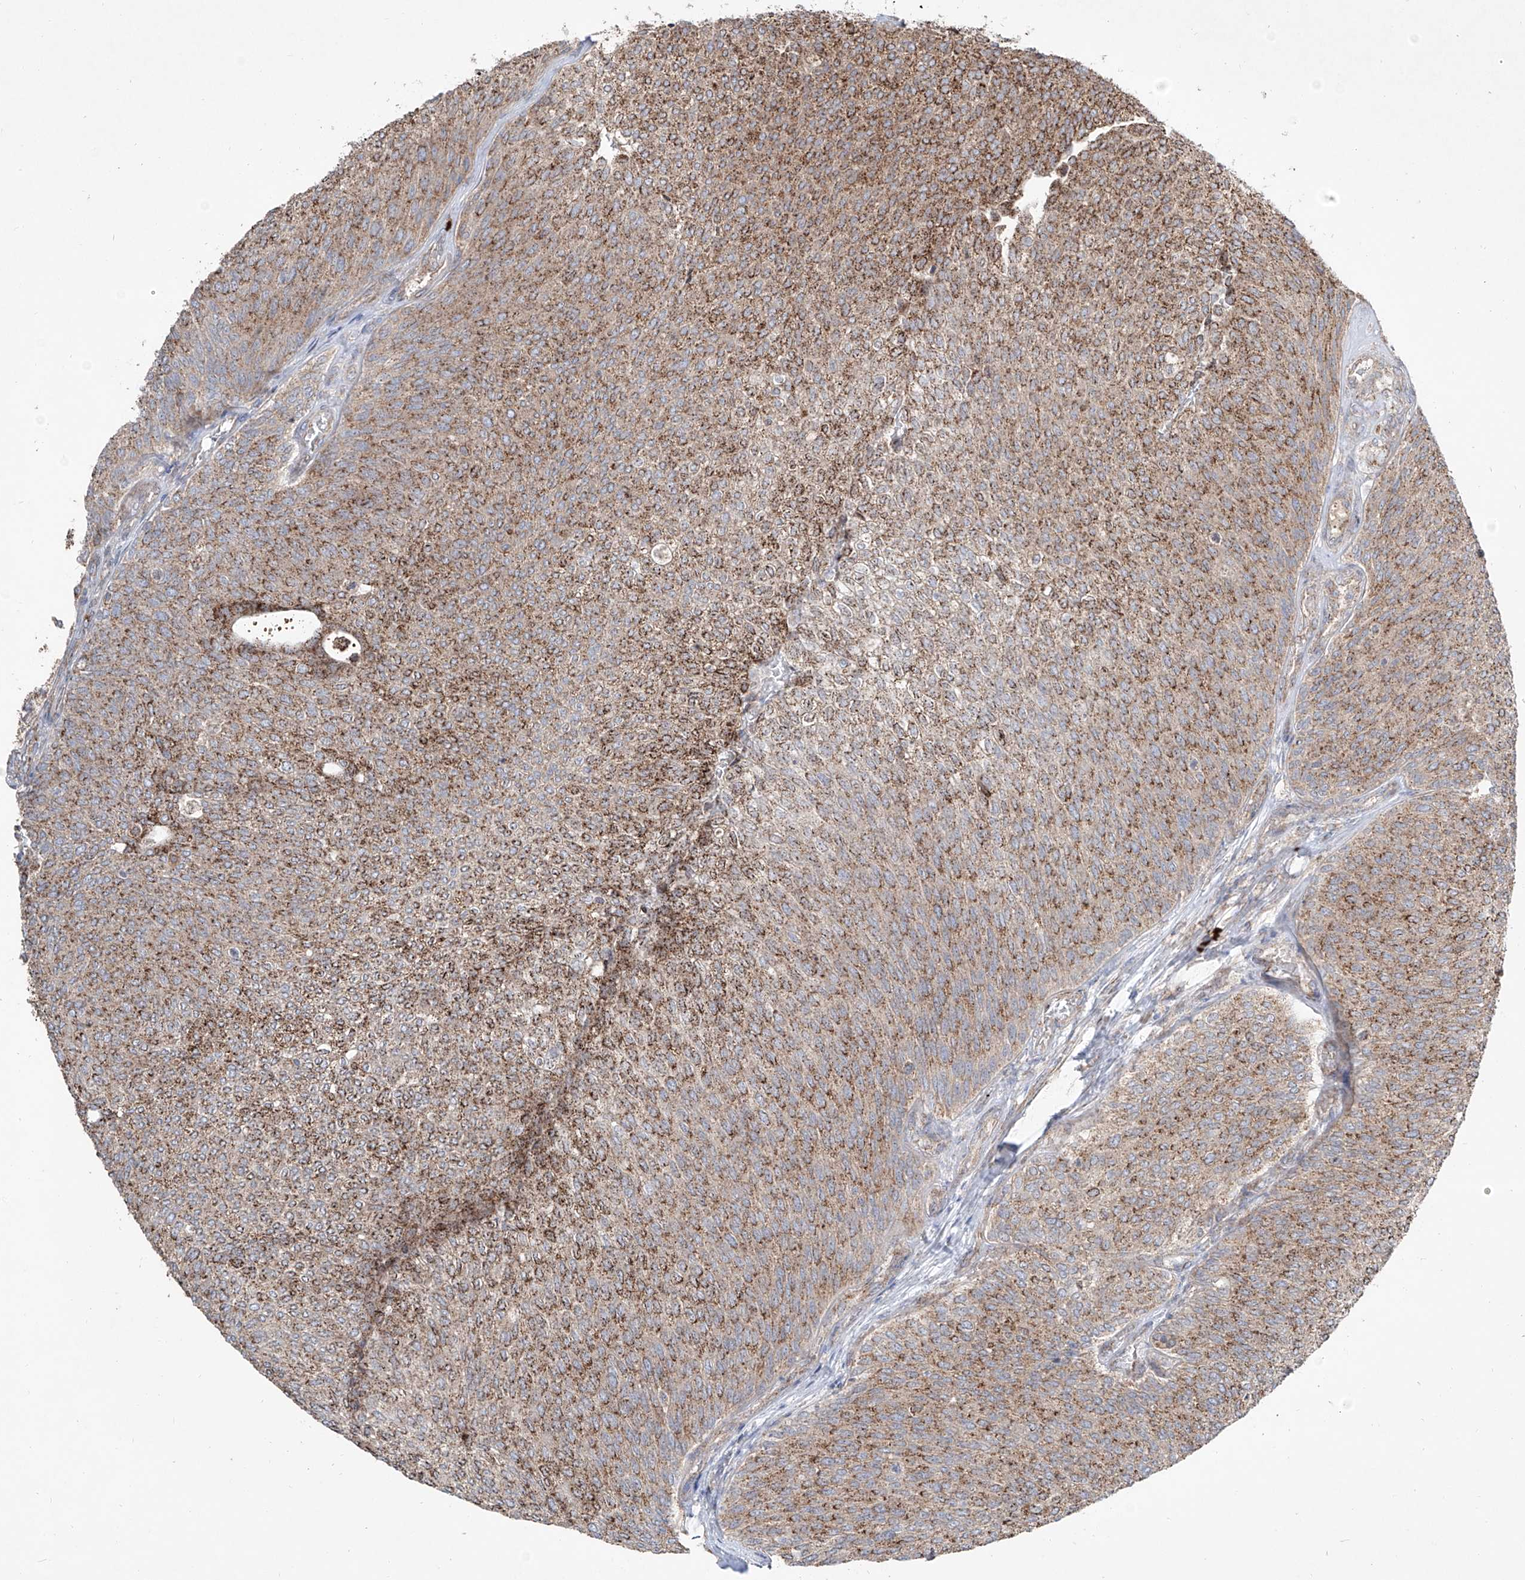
{"staining": {"intensity": "moderate", "quantity": ">75%", "location": "cytoplasmic/membranous"}, "tissue": "urothelial cancer", "cell_type": "Tumor cells", "image_type": "cancer", "snomed": [{"axis": "morphology", "description": "Urothelial carcinoma, Low grade"}, {"axis": "topography", "description": "Urinary bladder"}], "caption": "Immunohistochemistry (IHC) (DAB) staining of low-grade urothelial carcinoma displays moderate cytoplasmic/membranous protein staining in approximately >75% of tumor cells.", "gene": "ABCD3", "patient": {"sex": "female", "age": 79}}